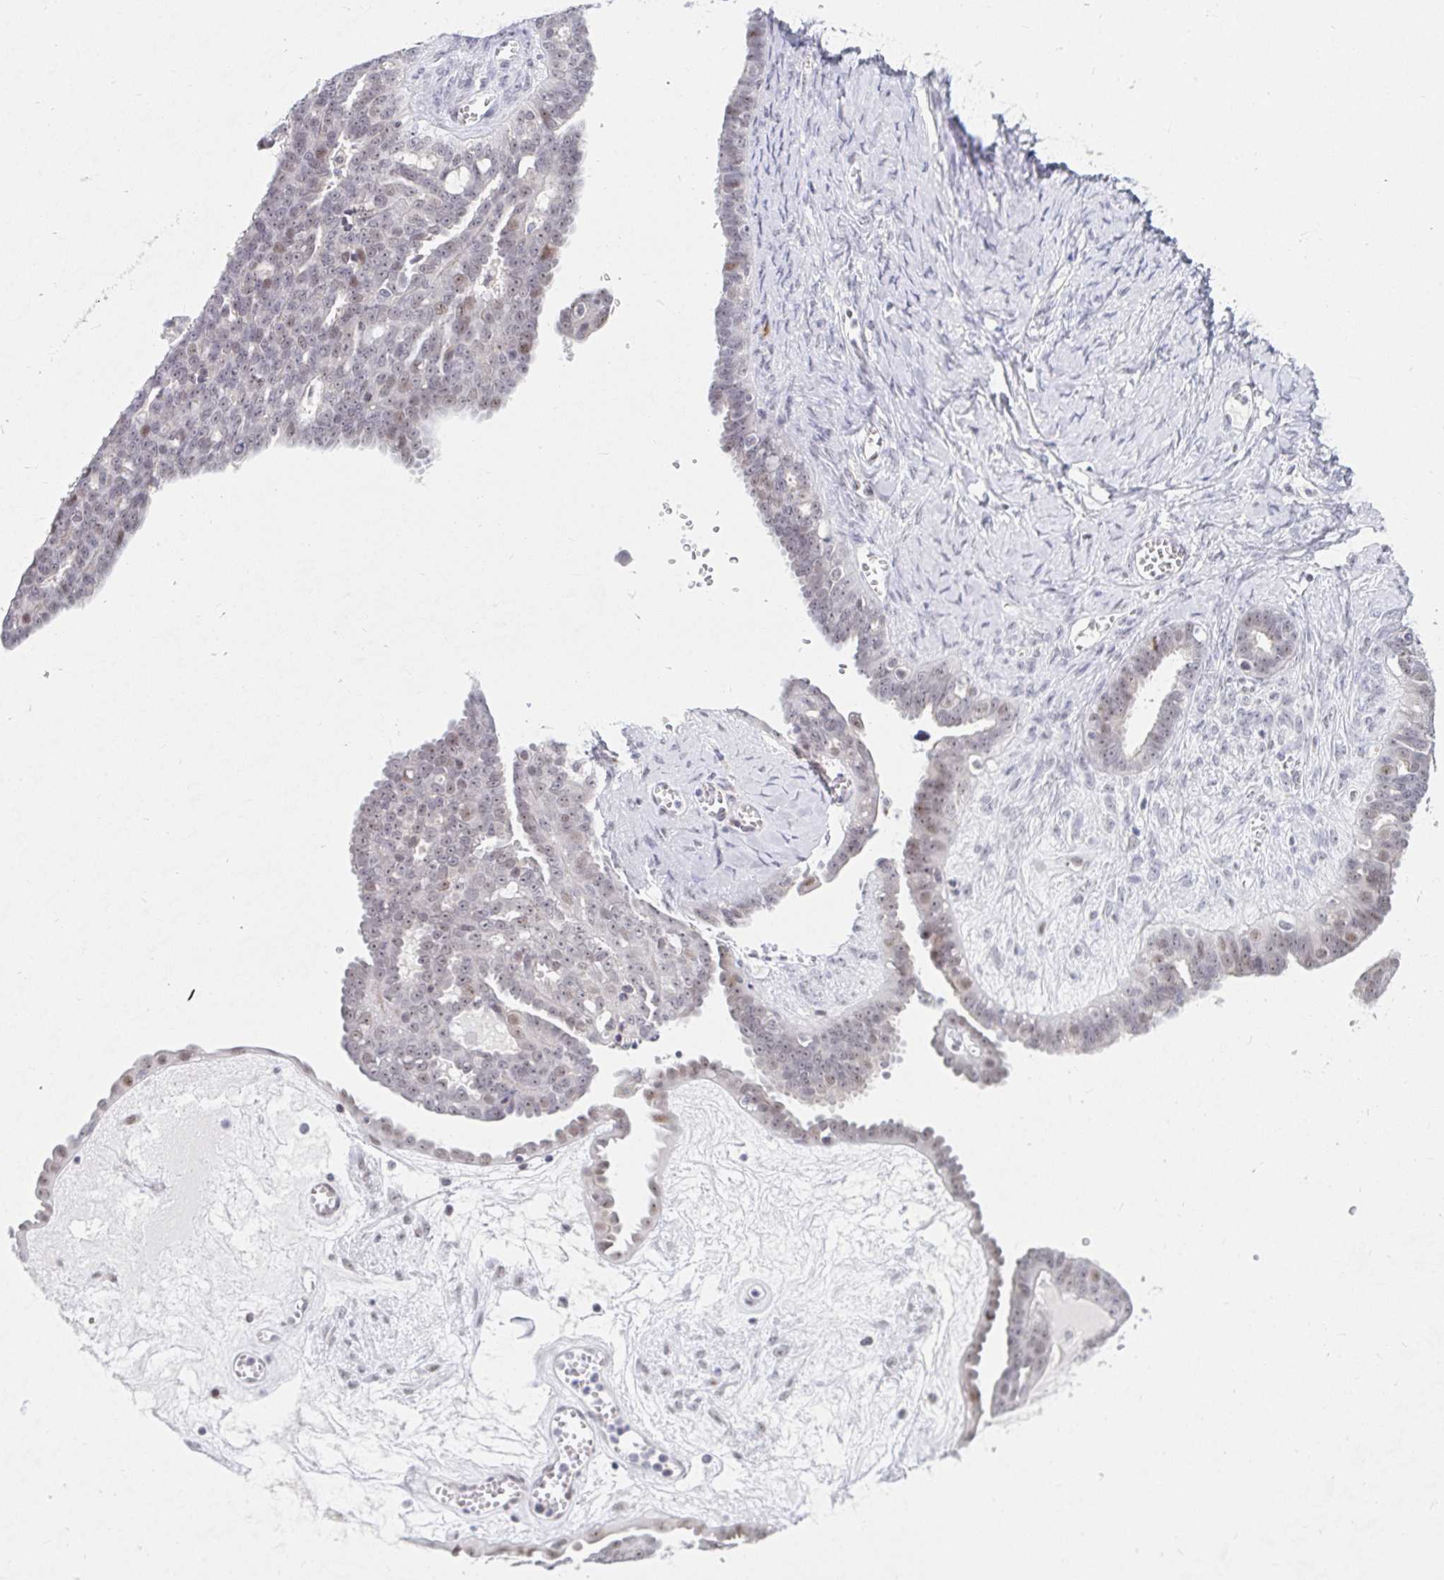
{"staining": {"intensity": "weak", "quantity": "25%-75%", "location": "nuclear"}, "tissue": "ovarian cancer", "cell_type": "Tumor cells", "image_type": "cancer", "snomed": [{"axis": "morphology", "description": "Cystadenocarcinoma, serous, NOS"}, {"axis": "topography", "description": "Ovary"}], "caption": "Ovarian cancer (serous cystadenocarcinoma) stained with DAB IHC shows low levels of weak nuclear staining in about 25%-75% of tumor cells. (DAB = brown stain, brightfield microscopy at high magnification).", "gene": "COL28A1", "patient": {"sex": "female", "age": 71}}